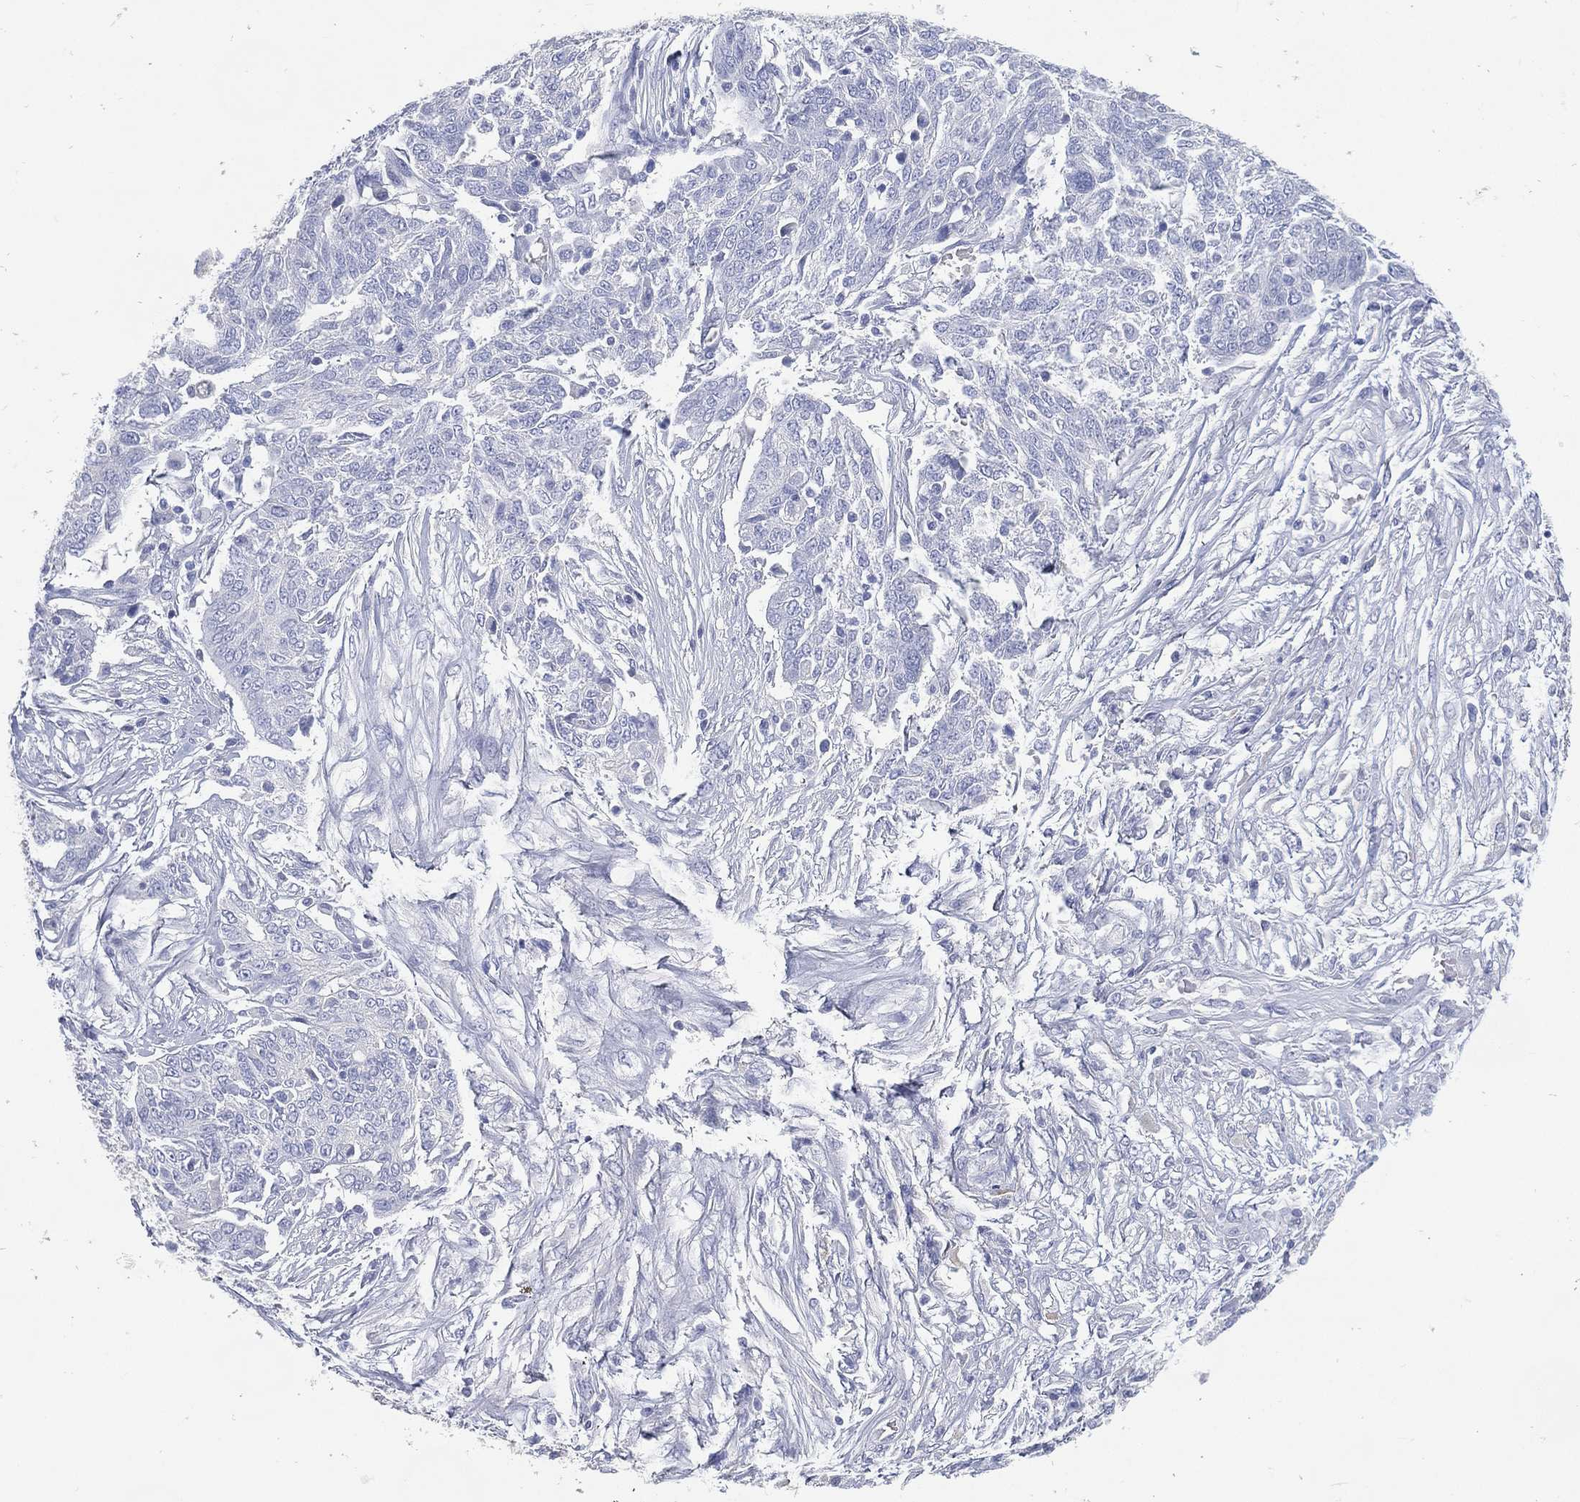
{"staining": {"intensity": "negative", "quantity": "none", "location": "none"}, "tissue": "ovarian cancer", "cell_type": "Tumor cells", "image_type": "cancer", "snomed": [{"axis": "morphology", "description": "Cystadenocarcinoma, serous, NOS"}, {"axis": "topography", "description": "Ovary"}], "caption": "There is no significant staining in tumor cells of serous cystadenocarcinoma (ovarian).", "gene": "FMO1", "patient": {"sex": "female", "age": 67}}